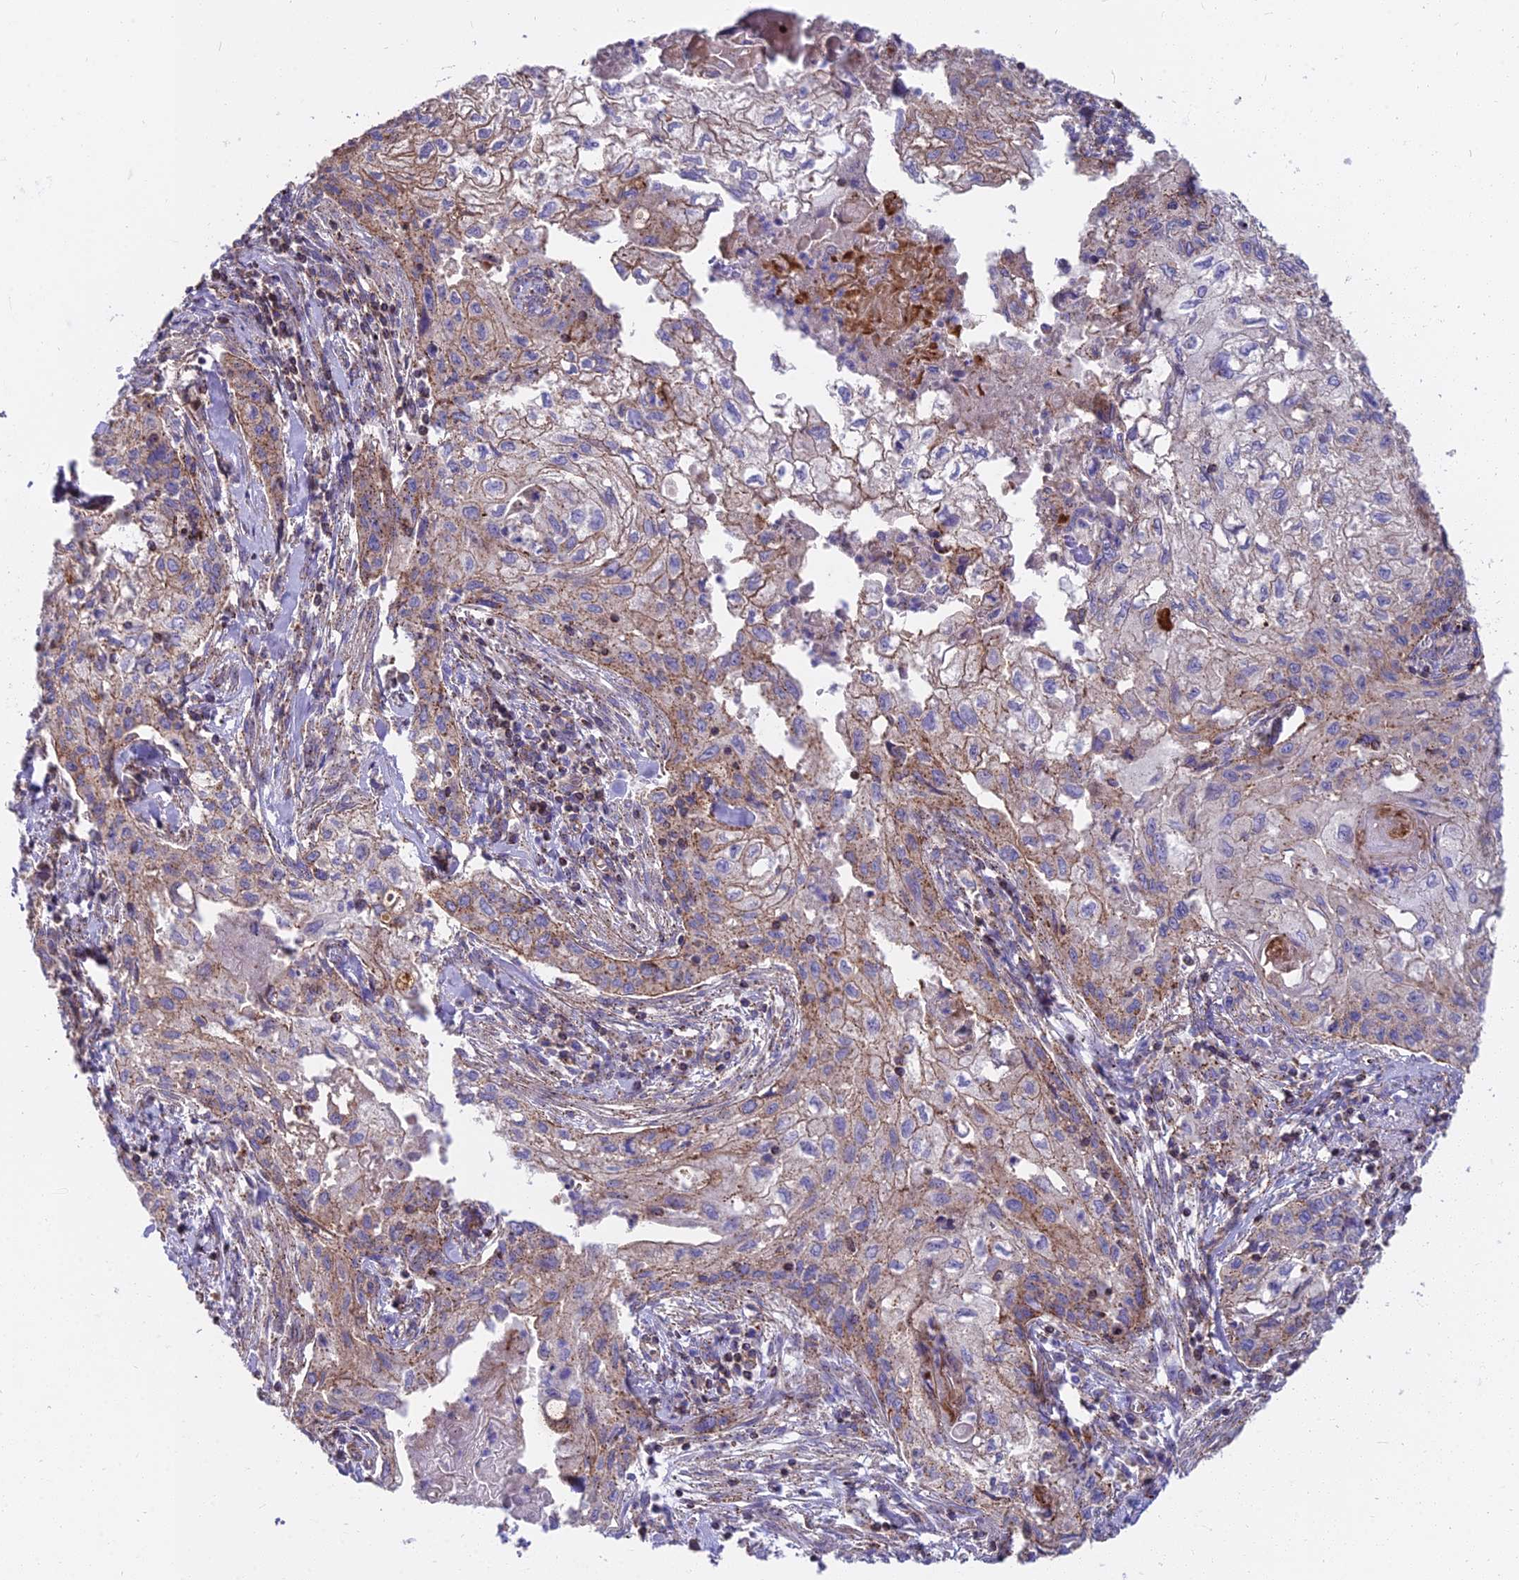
{"staining": {"intensity": "moderate", "quantity": "25%-75%", "location": "cytoplasmic/membranous"}, "tissue": "cervical cancer", "cell_type": "Tumor cells", "image_type": "cancer", "snomed": [{"axis": "morphology", "description": "Squamous cell carcinoma, NOS"}, {"axis": "topography", "description": "Cervix"}], "caption": "IHC staining of cervical cancer, which demonstrates medium levels of moderate cytoplasmic/membranous expression in about 25%-75% of tumor cells indicating moderate cytoplasmic/membranous protein expression. The staining was performed using DAB (3,3'-diaminobenzidine) (brown) for protein detection and nuclei were counterstained in hematoxylin (blue).", "gene": "FRMPD1", "patient": {"sex": "female", "age": 67}}